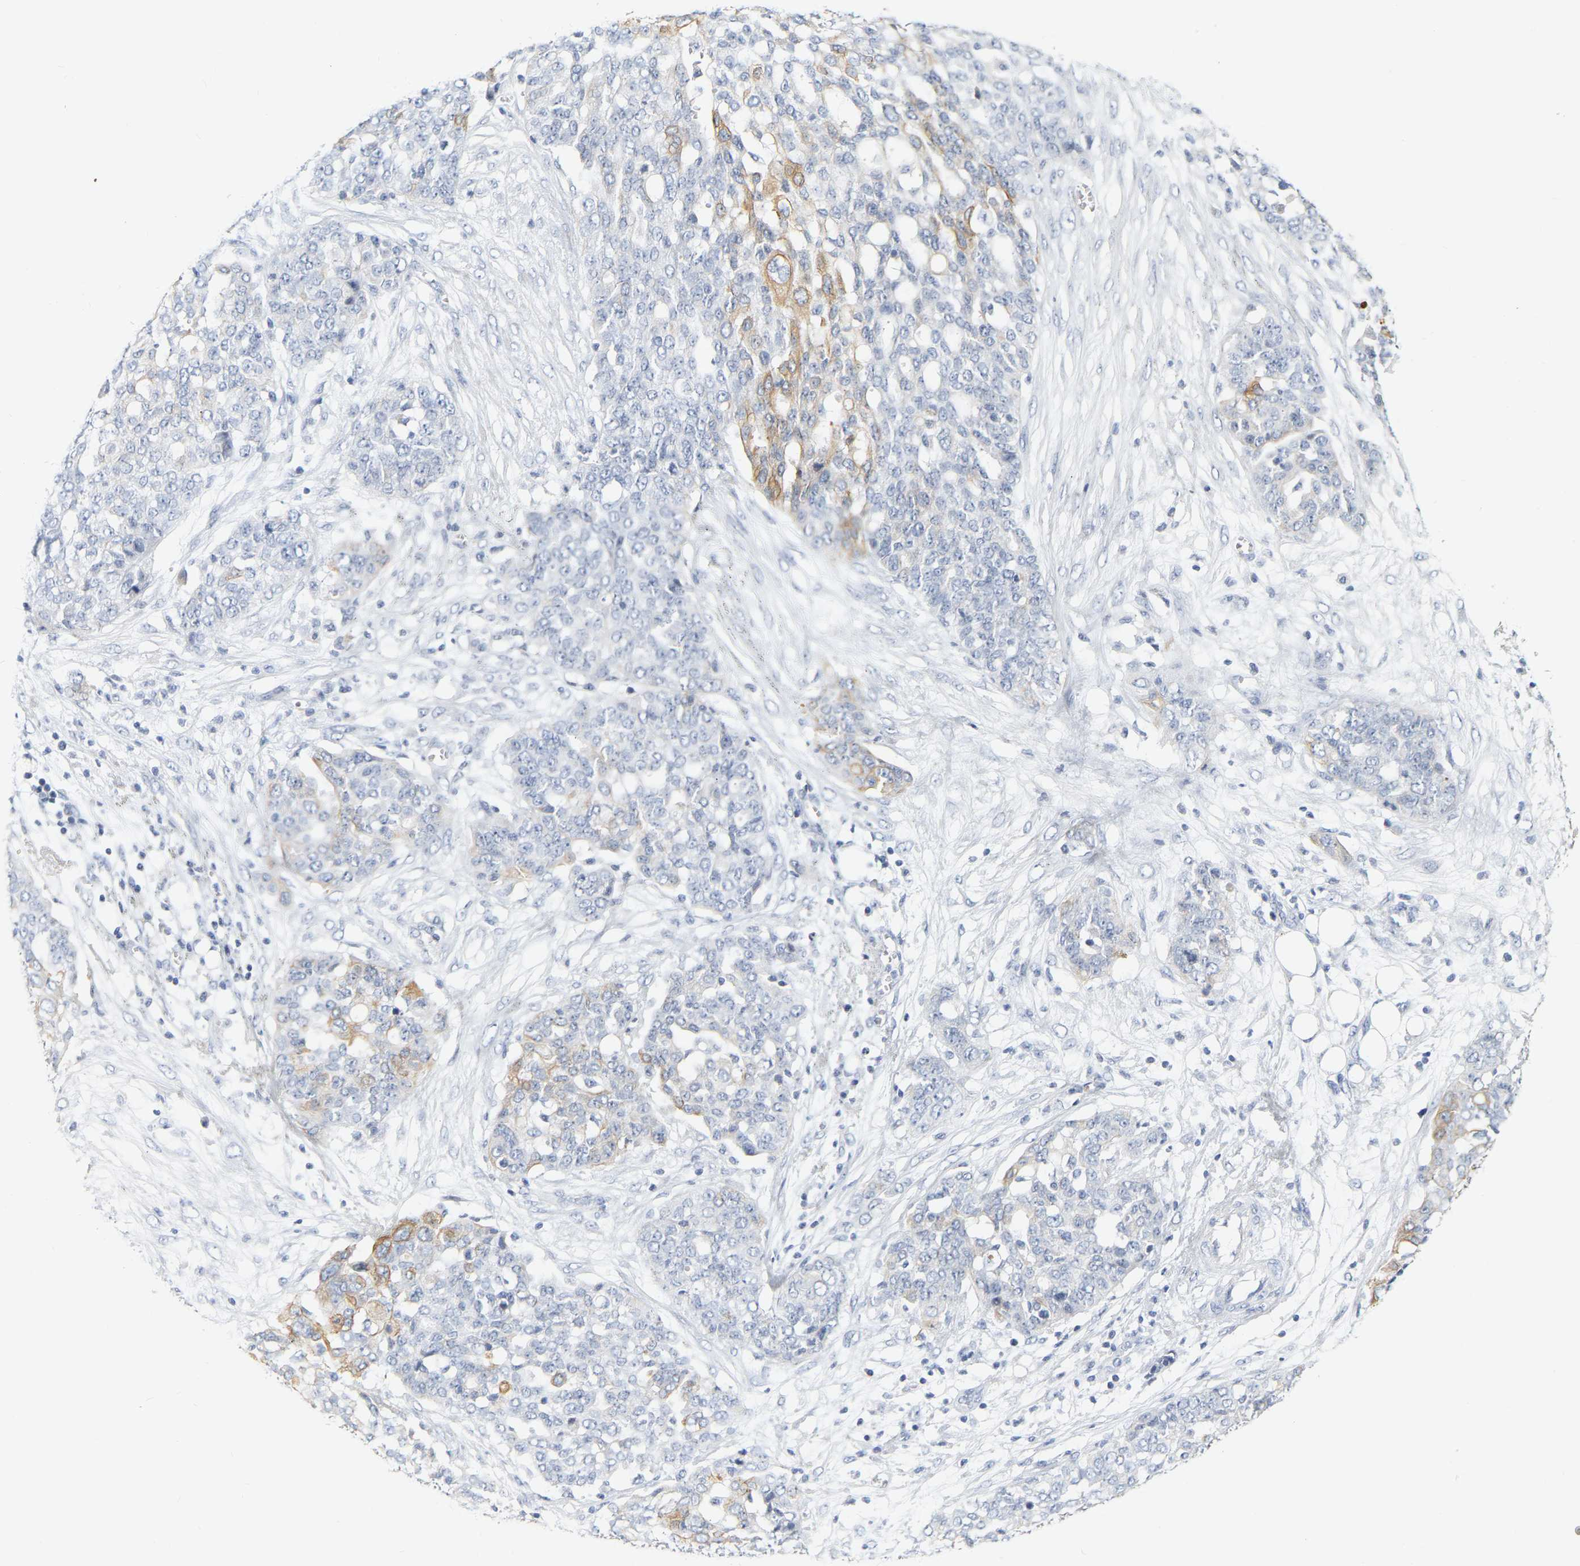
{"staining": {"intensity": "moderate", "quantity": "<25%", "location": "cytoplasmic/membranous"}, "tissue": "ovarian cancer", "cell_type": "Tumor cells", "image_type": "cancer", "snomed": [{"axis": "morphology", "description": "Cystadenocarcinoma, serous, NOS"}, {"axis": "topography", "description": "Soft tissue"}, {"axis": "topography", "description": "Ovary"}], "caption": "Immunohistochemistry of human serous cystadenocarcinoma (ovarian) demonstrates low levels of moderate cytoplasmic/membranous staining in approximately <25% of tumor cells.", "gene": "KRT76", "patient": {"sex": "female", "age": 57}}